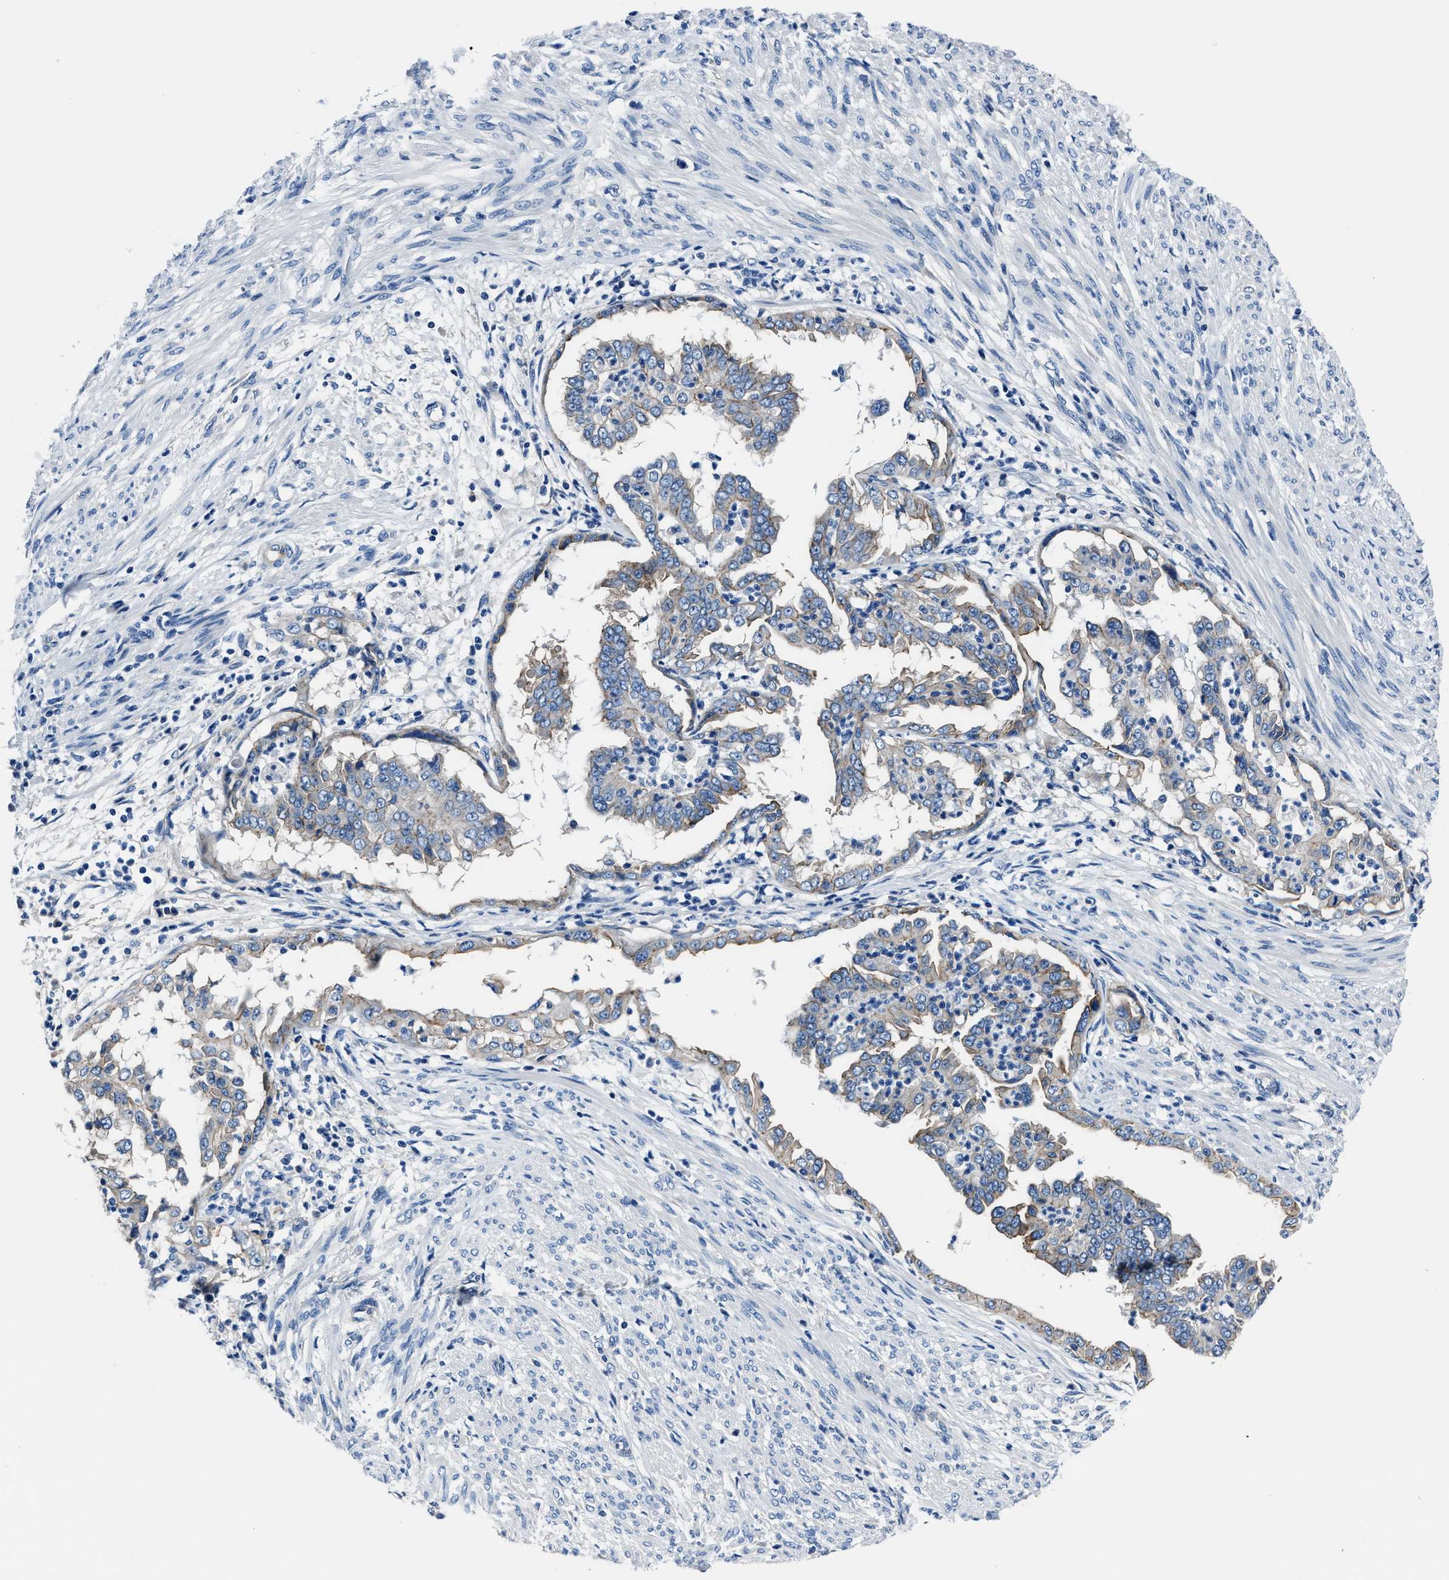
{"staining": {"intensity": "weak", "quantity": "25%-75%", "location": "cytoplasmic/membranous"}, "tissue": "endometrial cancer", "cell_type": "Tumor cells", "image_type": "cancer", "snomed": [{"axis": "morphology", "description": "Adenocarcinoma, NOS"}, {"axis": "topography", "description": "Endometrium"}], "caption": "Immunohistochemistry histopathology image of human endometrial cancer (adenocarcinoma) stained for a protein (brown), which demonstrates low levels of weak cytoplasmic/membranous expression in about 25%-75% of tumor cells.", "gene": "LMO7", "patient": {"sex": "female", "age": 85}}